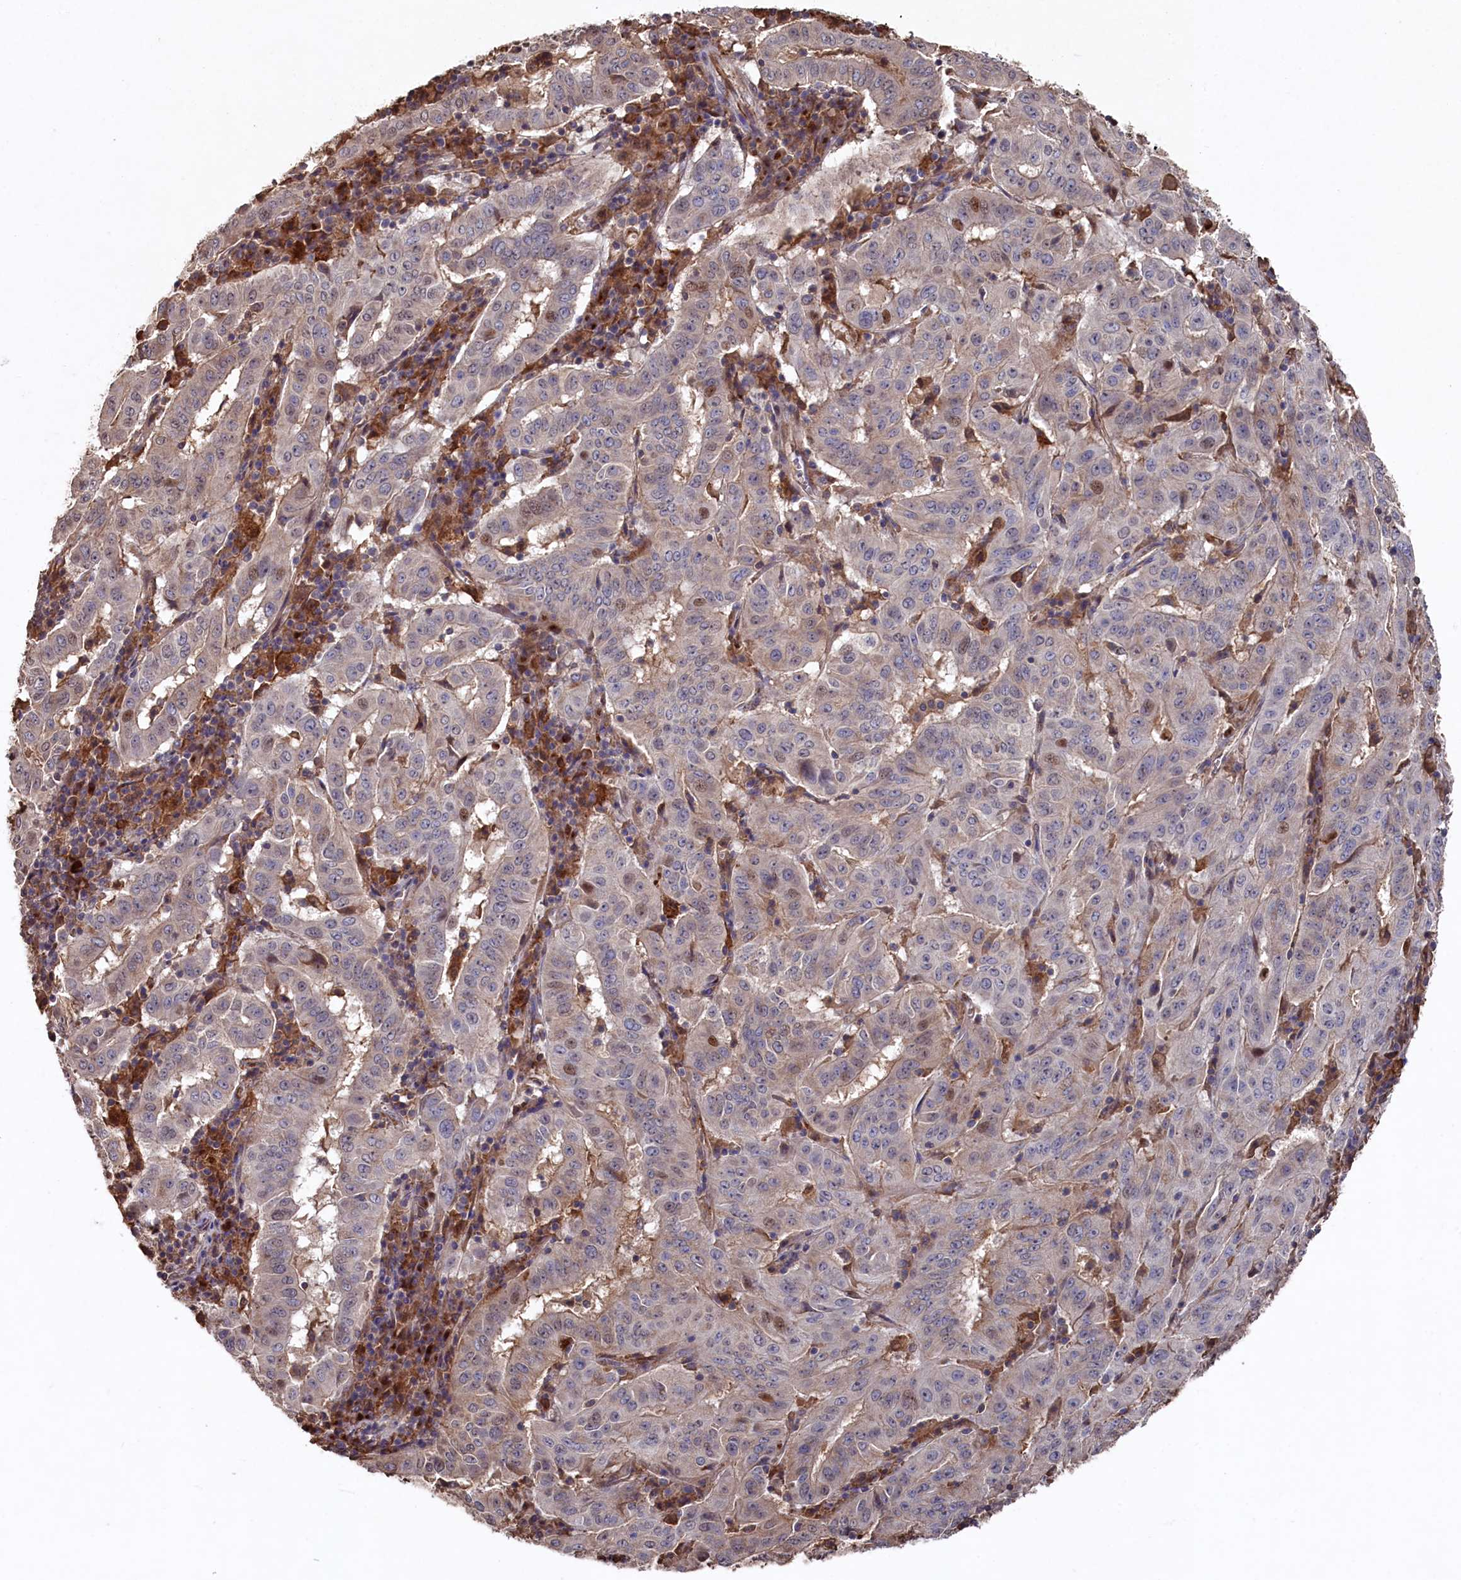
{"staining": {"intensity": "moderate", "quantity": "<25%", "location": "nuclear"}, "tissue": "pancreatic cancer", "cell_type": "Tumor cells", "image_type": "cancer", "snomed": [{"axis": "morphology", "description": "Adenocarcinoma, NOS"}, {"axis": "topography", "description": "Pancreas"}], "caption": "A brown stain labels moderate nuclear positivity of a protein in pancreatic adenocarcinoma tumor cells. (IHC, brightfield microscopy, high magnification).", "gene": "NAA60", "patient": {"sex": "male", "age": 63}}